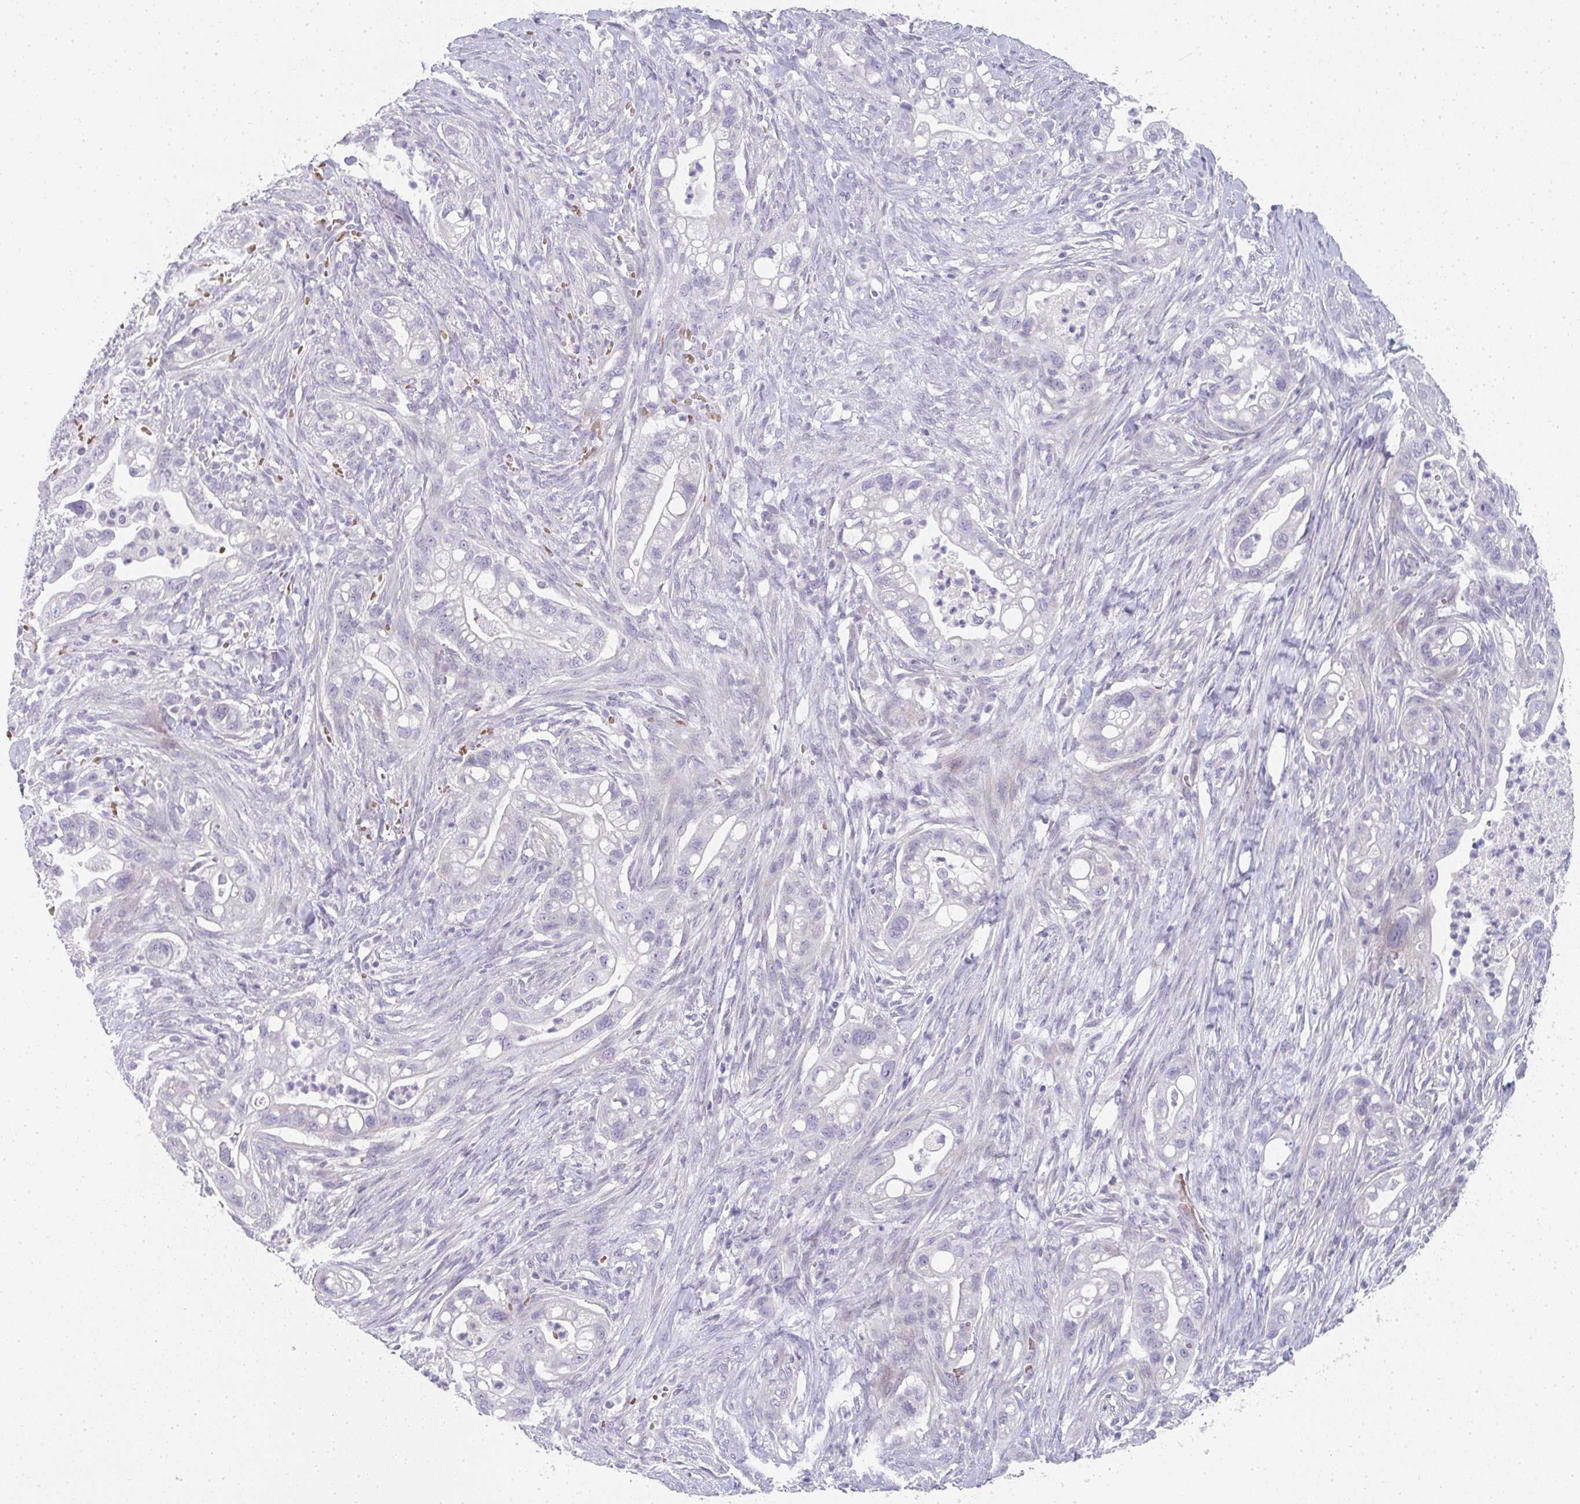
{"staining": {"intensity": "negative", "quantity": "none", "location": "none"}, "tissue": "pancreatic cancer", "cell_type": "Tumor cells", "image_type": "cancer", "snomed": [{"axis": "morphology", "description": "Adenocarcinoma, NOS"}, {"axis": "topography", "description": "Pancreas"}], "caption": "There is no significant positivity in tumor cells of pancreatic adenocarcinoma.", "gene": "NEU2", "patient": {"sex": "male", "age": 44}}